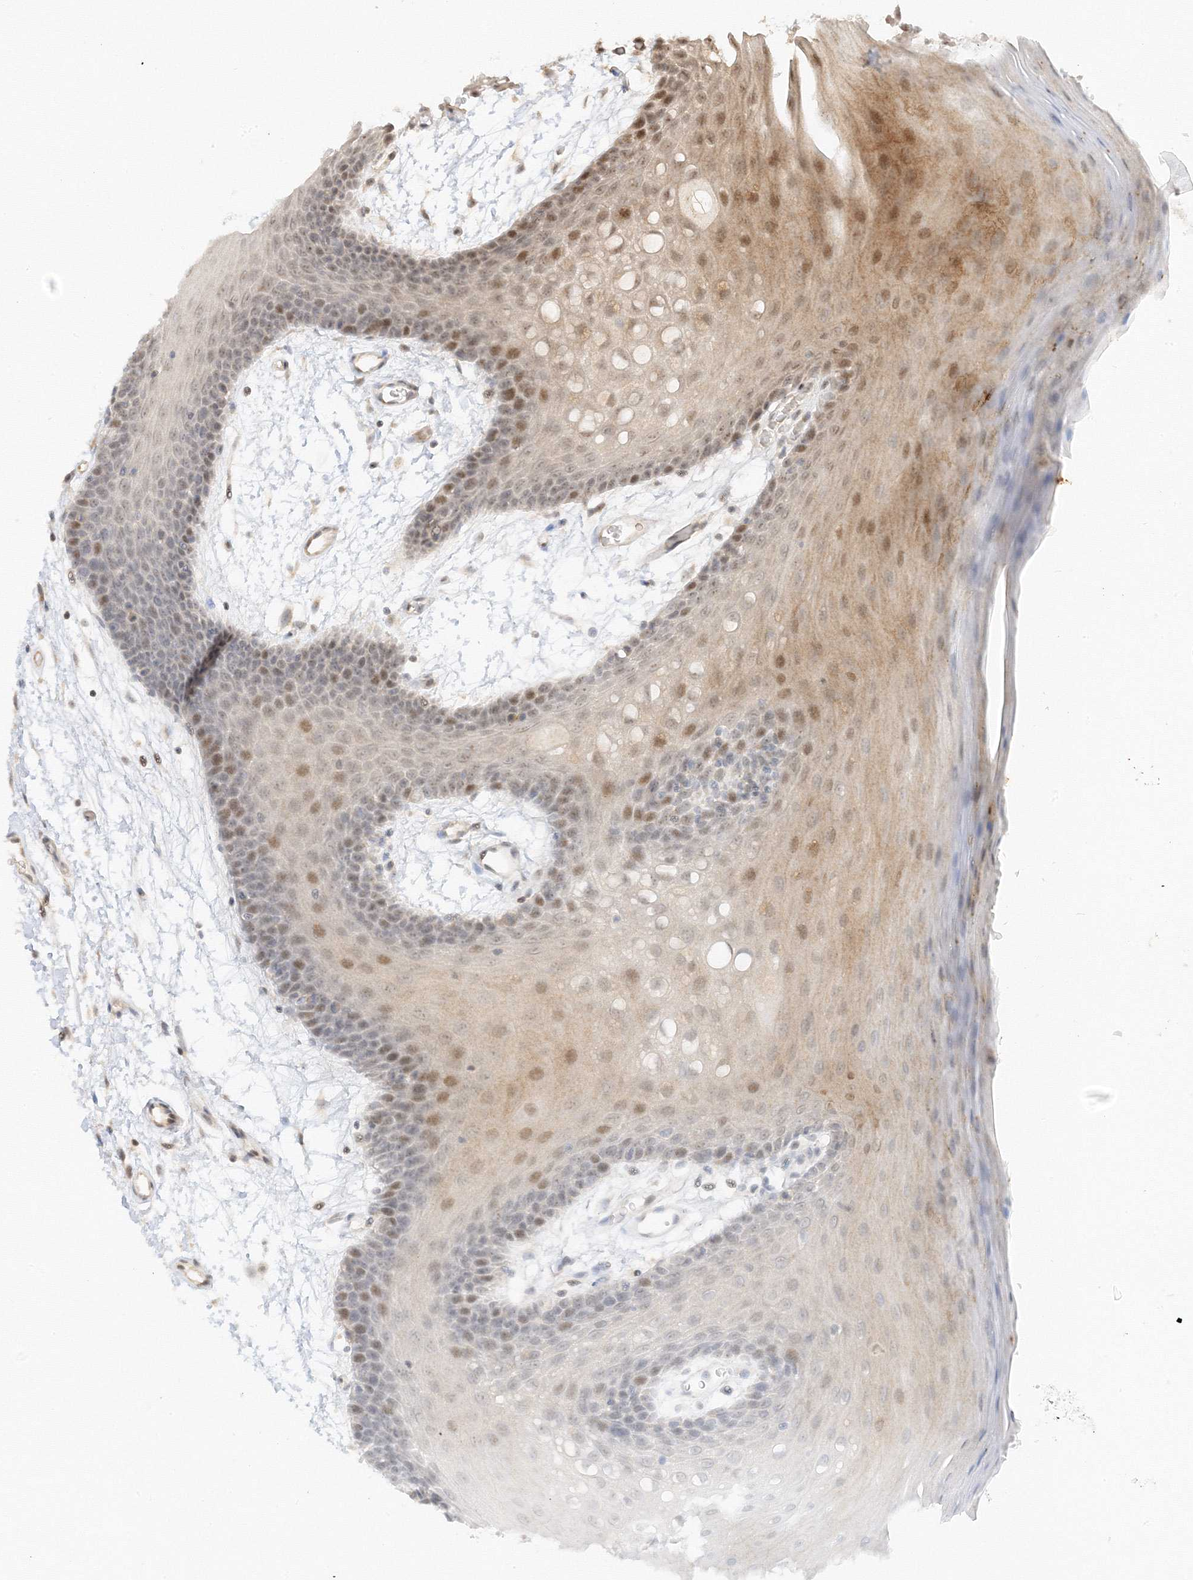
{"staining": {"intensity": "moderate", "quantity": "25%-75%", "location": "cytoplasmic/membranous,nuclear"}, "tissue": "oral mucosa", "cell_type": "Squamous epithelial cells", "image_type": "normal", "snomed": [{"axis": "morphology", "description": "Normal tissue, NOS"}, {"axis": "topography", "description": "Skeletal muscle"}, {"axis": "topography", "description": "Oral tissue"}, {"axis": "topography", "description": "Salivary gland"}, {"axis": "topography", "description": "Peripheral nerve tissue"}], "caption": "Immunohistochemical staining of normal human oral mucosa shows 25%-75% levels of moderate cytoplasmic/membranous,nuclear protein positivity in about 25%-75% of squamous epithelial cells. The staining was performed using DAB (3,3'-diaminobenzidine), with brown indicating positive protein expression. Nuclei are stained blue with hematoxylin.", "gene": "ETAA1", "patient": {"sex": "male", "age": 54}}